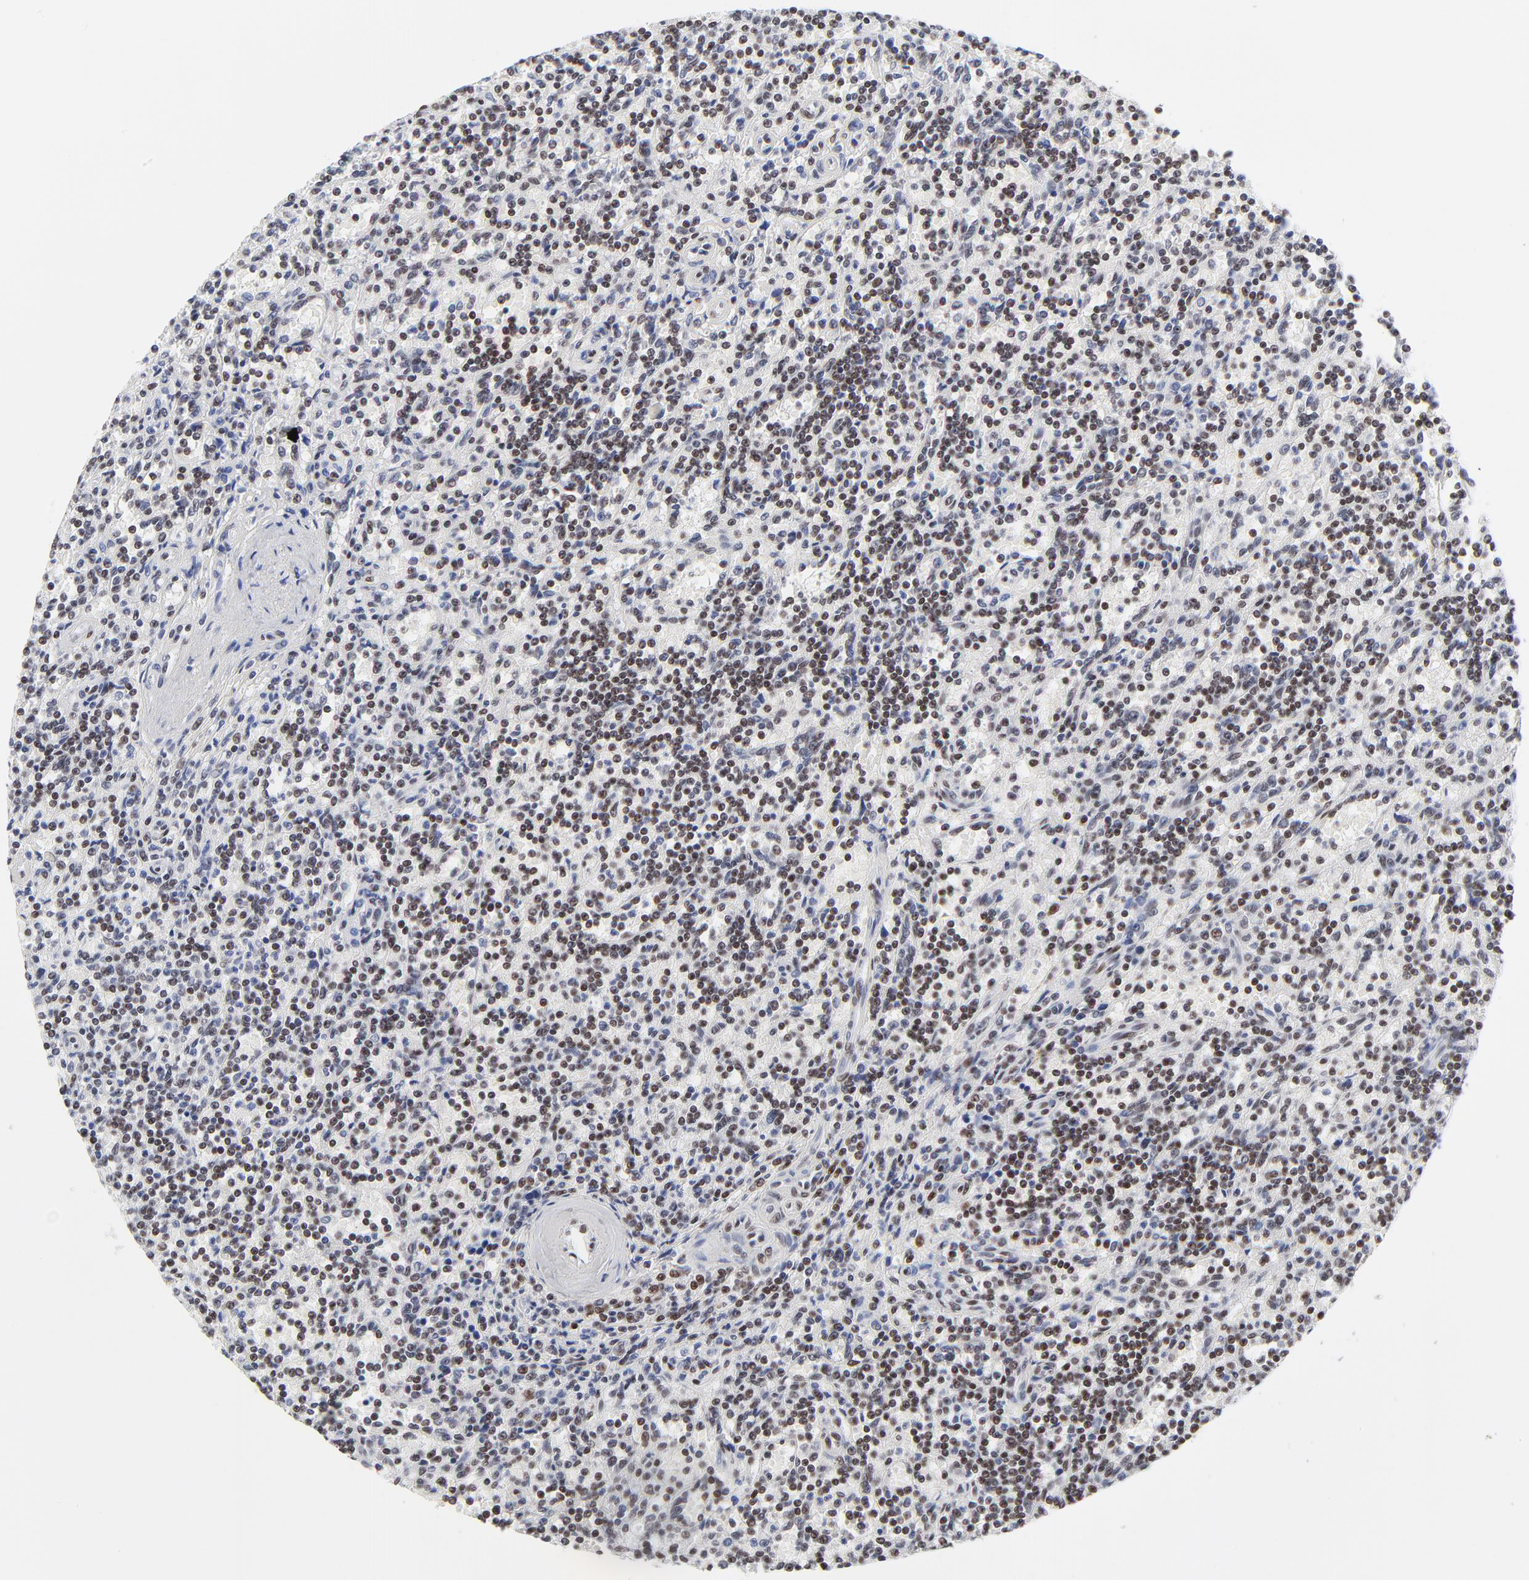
{"staining": {"intensity": "moderate", "quantity": "25%-75%", "location": "nuclear"}, "tissue": "lymphoma", "cell_type": "Tumor cells", "image_type": "cancer", "snomed": [{"axis": "morphology", "description": "Malignant lymphoma, non-Hodgkin's type, Low grade"}, {"axis": "topography", "description": "Spleen"}], "caption": "IHC image of human low-grade malignant lymphoma, non-Hodgkin's type stained for a protein (brown), which displays medium levels of moderate nuclear positivity in about 25%-75% of tumor cells.", "gene": "ZMYM3", "patient": {"sex": "male", "age": 73}}